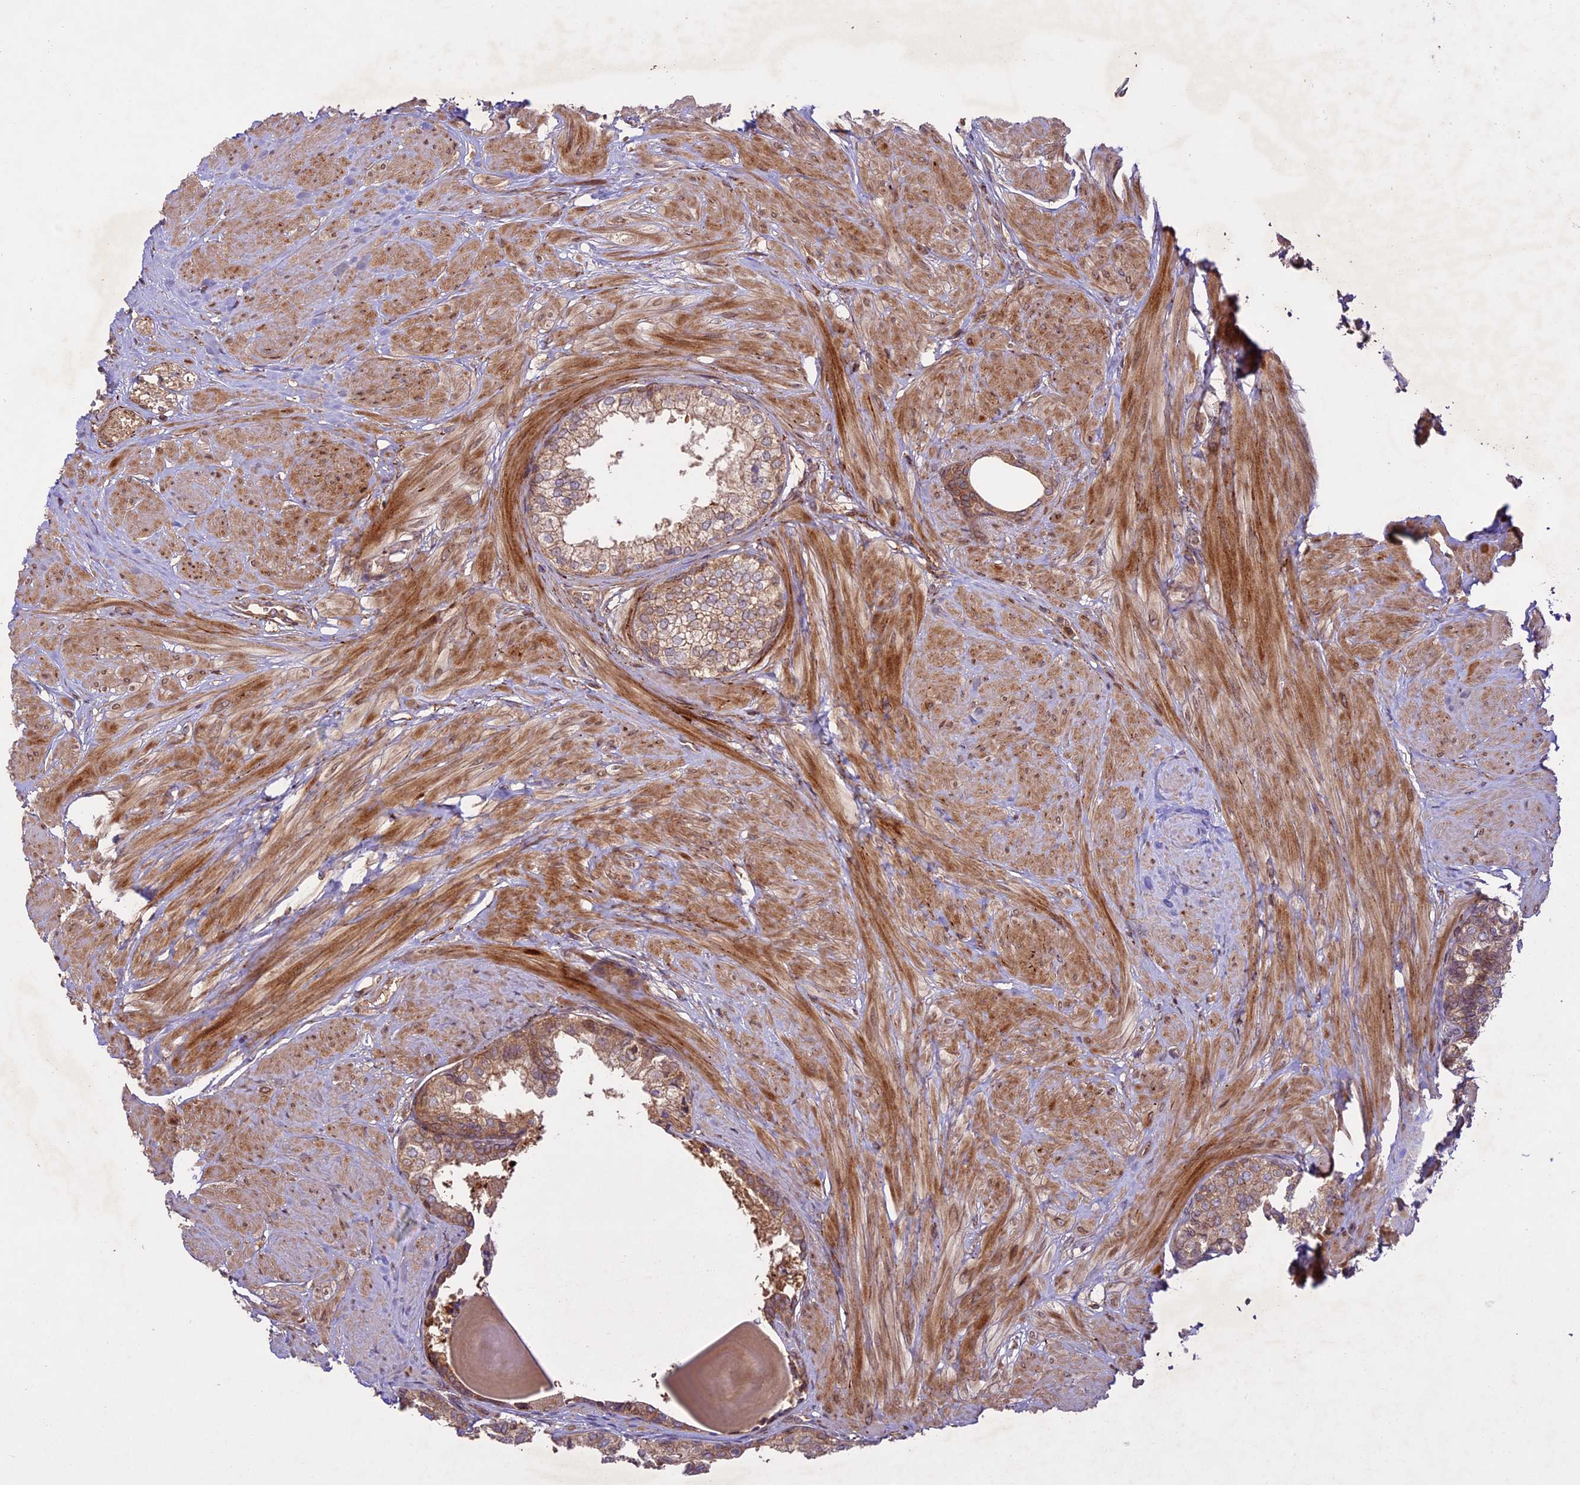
{"staining": {"intensity": "moderate", "quantity": ">75%", "location": "cytoplasmic/membranous,nuclear"}, "tissue": "prostate", "cell_type": "Glandular cells", "image_type": "normal", "snomed": [{"axis": "morphology", "description": "Normal tissue, NOS"}, {"axis": "topography", "description": "Prostate"}], "caption": "This histopathology image reveals IHC staining of benign human prostate, with medium moderate cytoplasmic/membranous,nuclear positivity in approximately >75% of glandular cells.", "gene": "DGKH", "patient": {"sex": "male", "age": 48}}